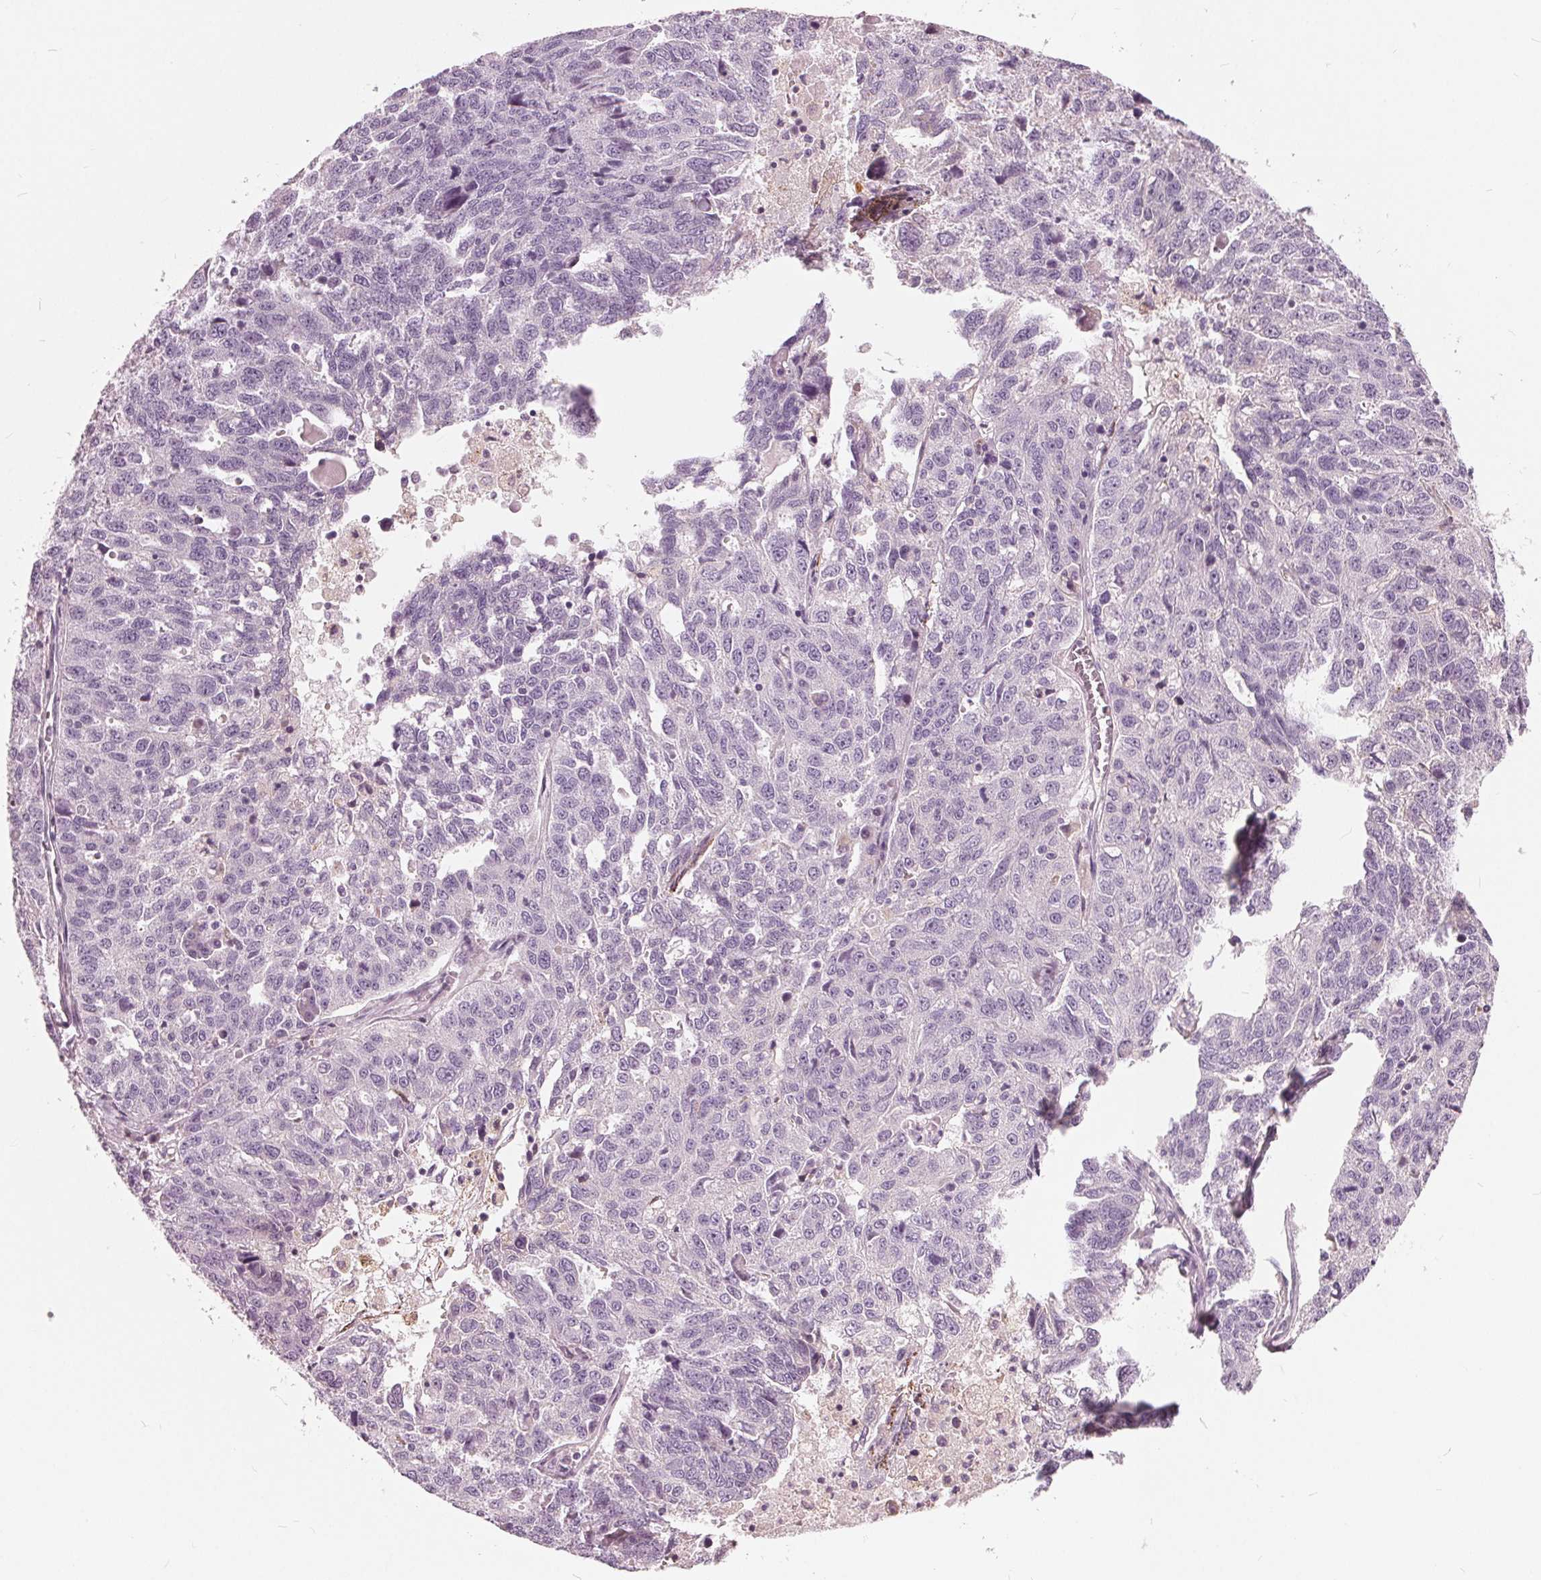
{"staining": {"intensity": "negative", "quantity": "none", "location": "none"}, "tissue": "ovarian cancer", "cell_type": "Tumor cells", "image_type": "cancer", "snomed": [{"axis": "morphology", "description": "Cystadenocarcinoma, serous, NOS"}, {"axis": "topography", "description": "Ovary"}], "caption": "Tumor cells show no significant expression in ovarian serous cystadenocarcinoma. (DAB (3,3'-diaminobenzidine) immunohistochemistry, high magnification).", "gene": "LHFPL7", "patient": {"sex": "female", "age": 71}}